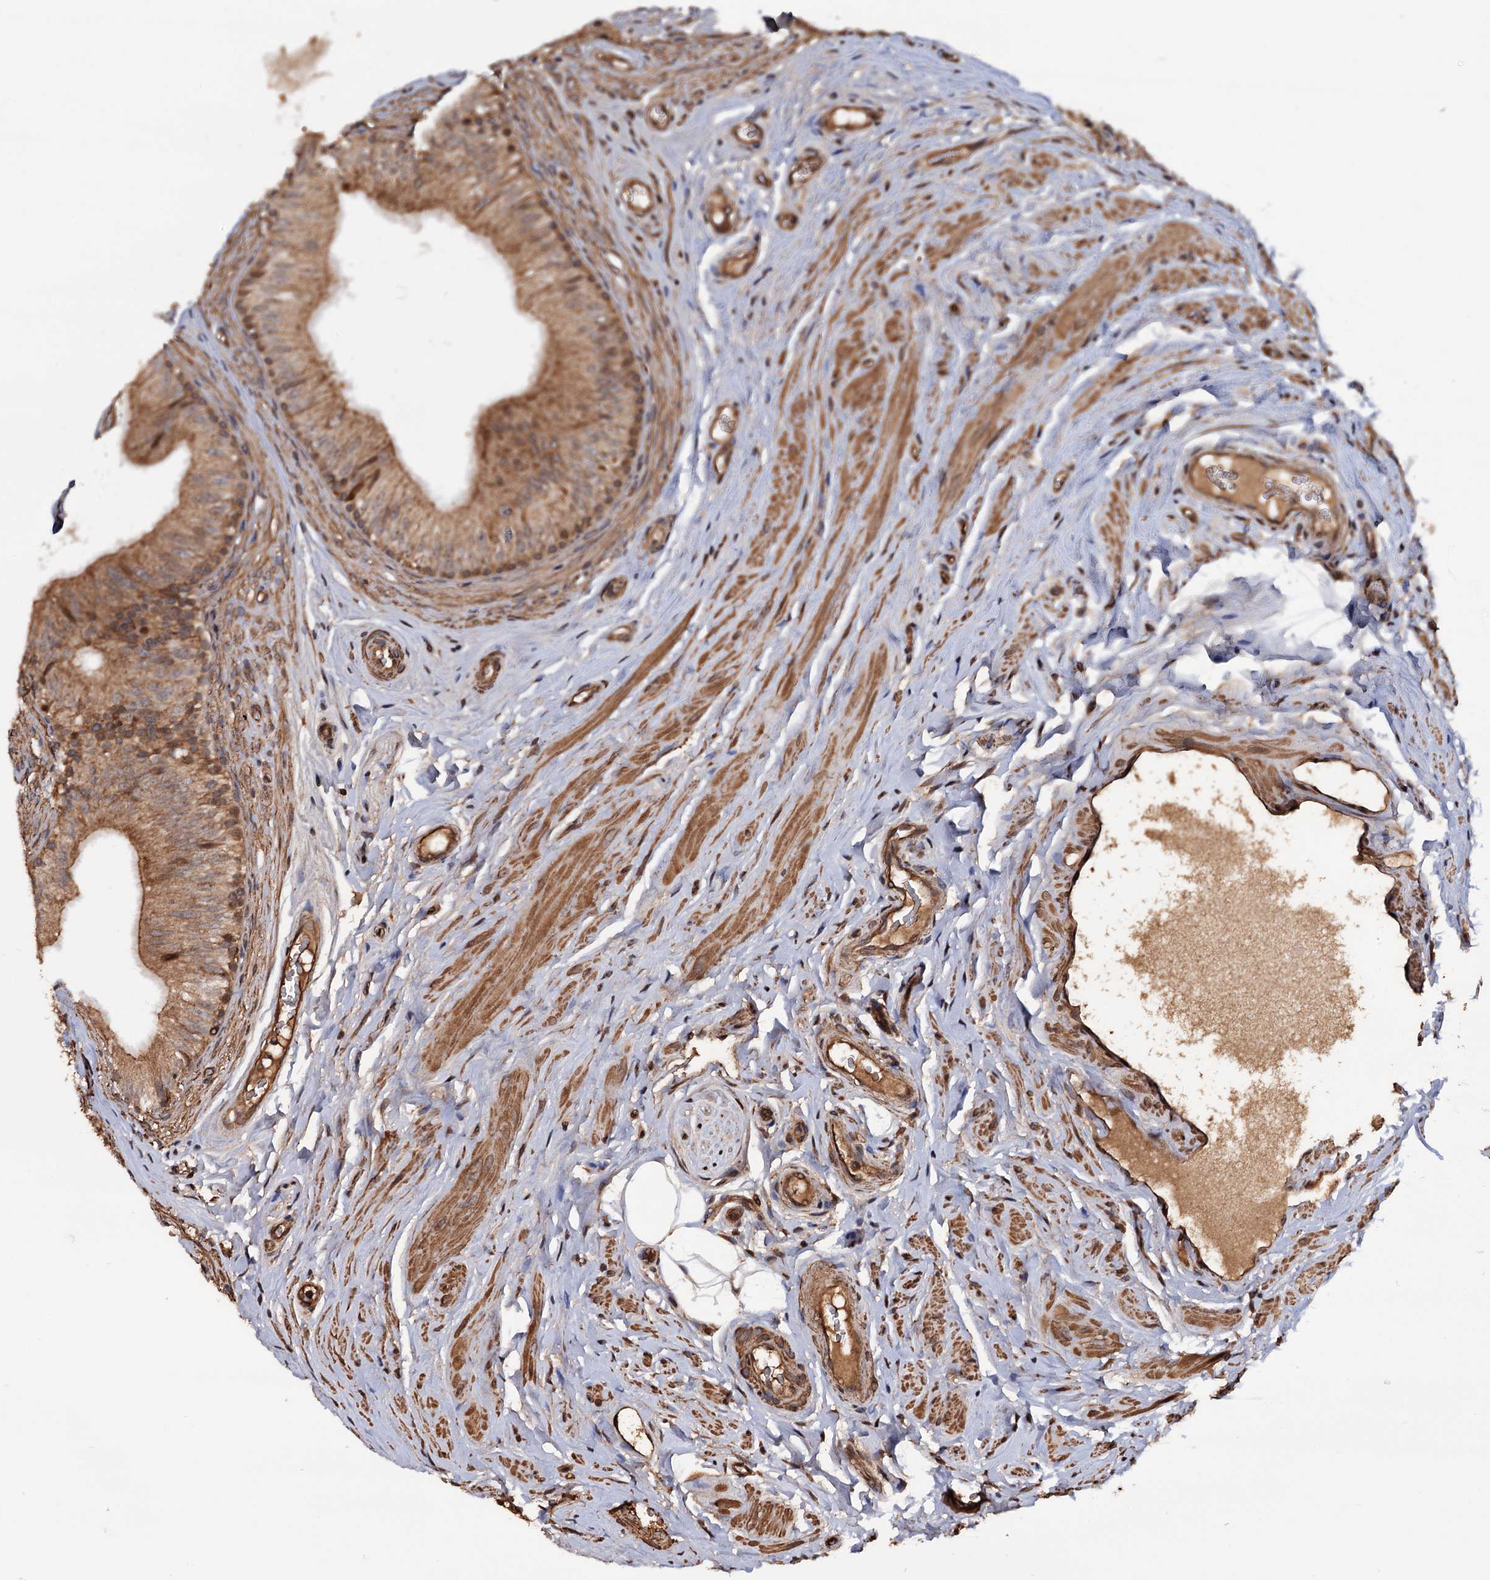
{"staining": {"intensity": "moderate", "quantity": ">75%", "location": "cytoplasmic/membranous"}, "tissue": "epididymis", "cell_type": "Glandular cells", "image_type": "normal", "snomed": [{"axis": "morphology", "description": "Normal tissue, NOS"}, {"axis": "topography", "description": "Epididymis"}], "caption": "Human epididymis stained with a brown dye shows moderate cytoplasmic/membranous positive expression in about >75% of glandular cells.", "gene": "MRPL42", "patient": {"sex": "male", "age": 46}}